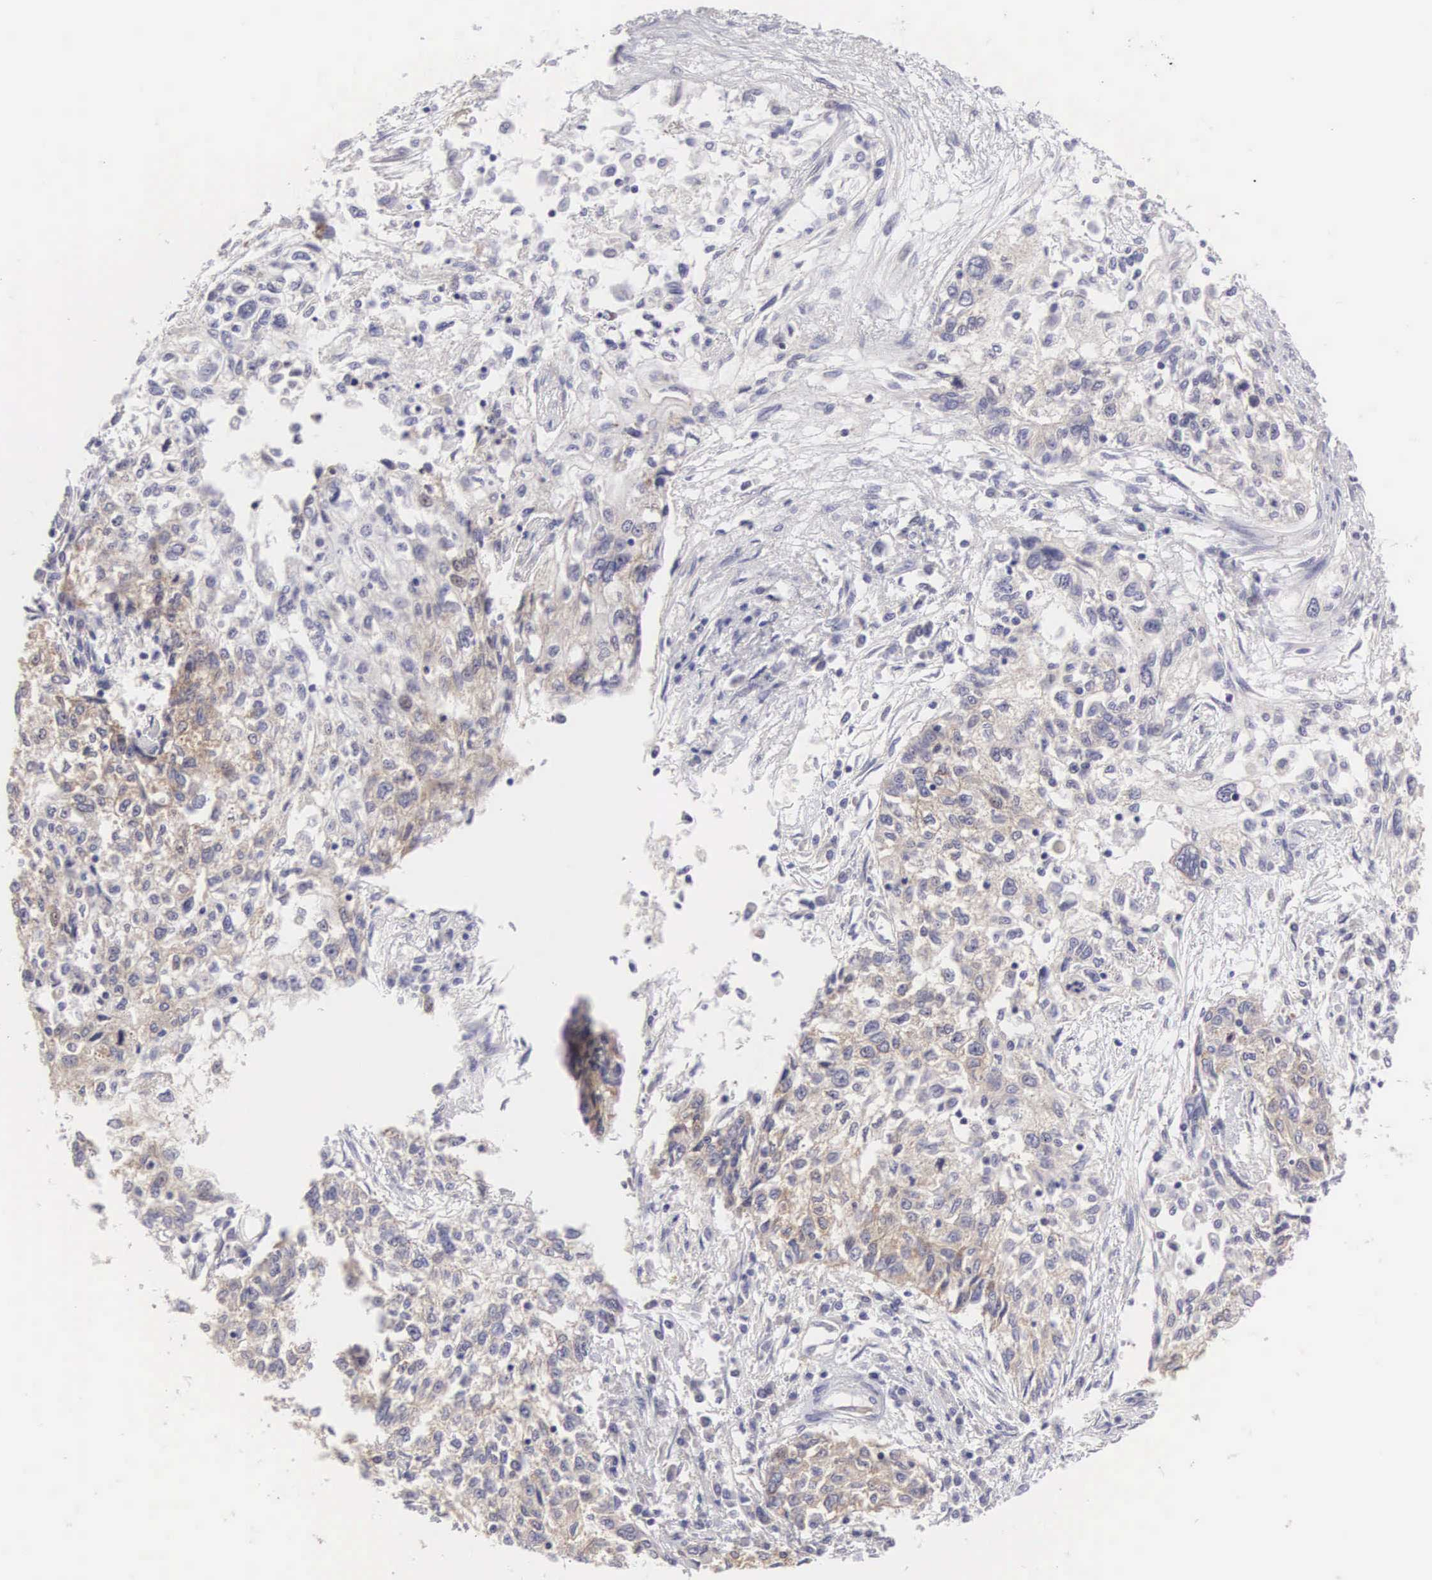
{"staining": {"intensity": "weak", "quantity": "<25%", "location": "cytoplasmic/membranous"}, "tissue": "cervical cancer", "cell_type": "Tumor cells", "image_type": "cancer", "snomed": [{"axis": "morphology", "description": "Squamous cell carcinoma, NOS"}, {"axis": "topography", "description": "Cervix"}], "caption": "High magnification brightfield microscopy of cervical cancer stained with DAB (brown) and counterstained with hematoxylin (blue): tumor cells show no significant staining. (Stains: DAB IHC with hematoxylin counter stain, Microscopy: brightfield microscopy at high magnification).", "gene": "TXLNG", "patient": {"sex": "female", "age": 57}}